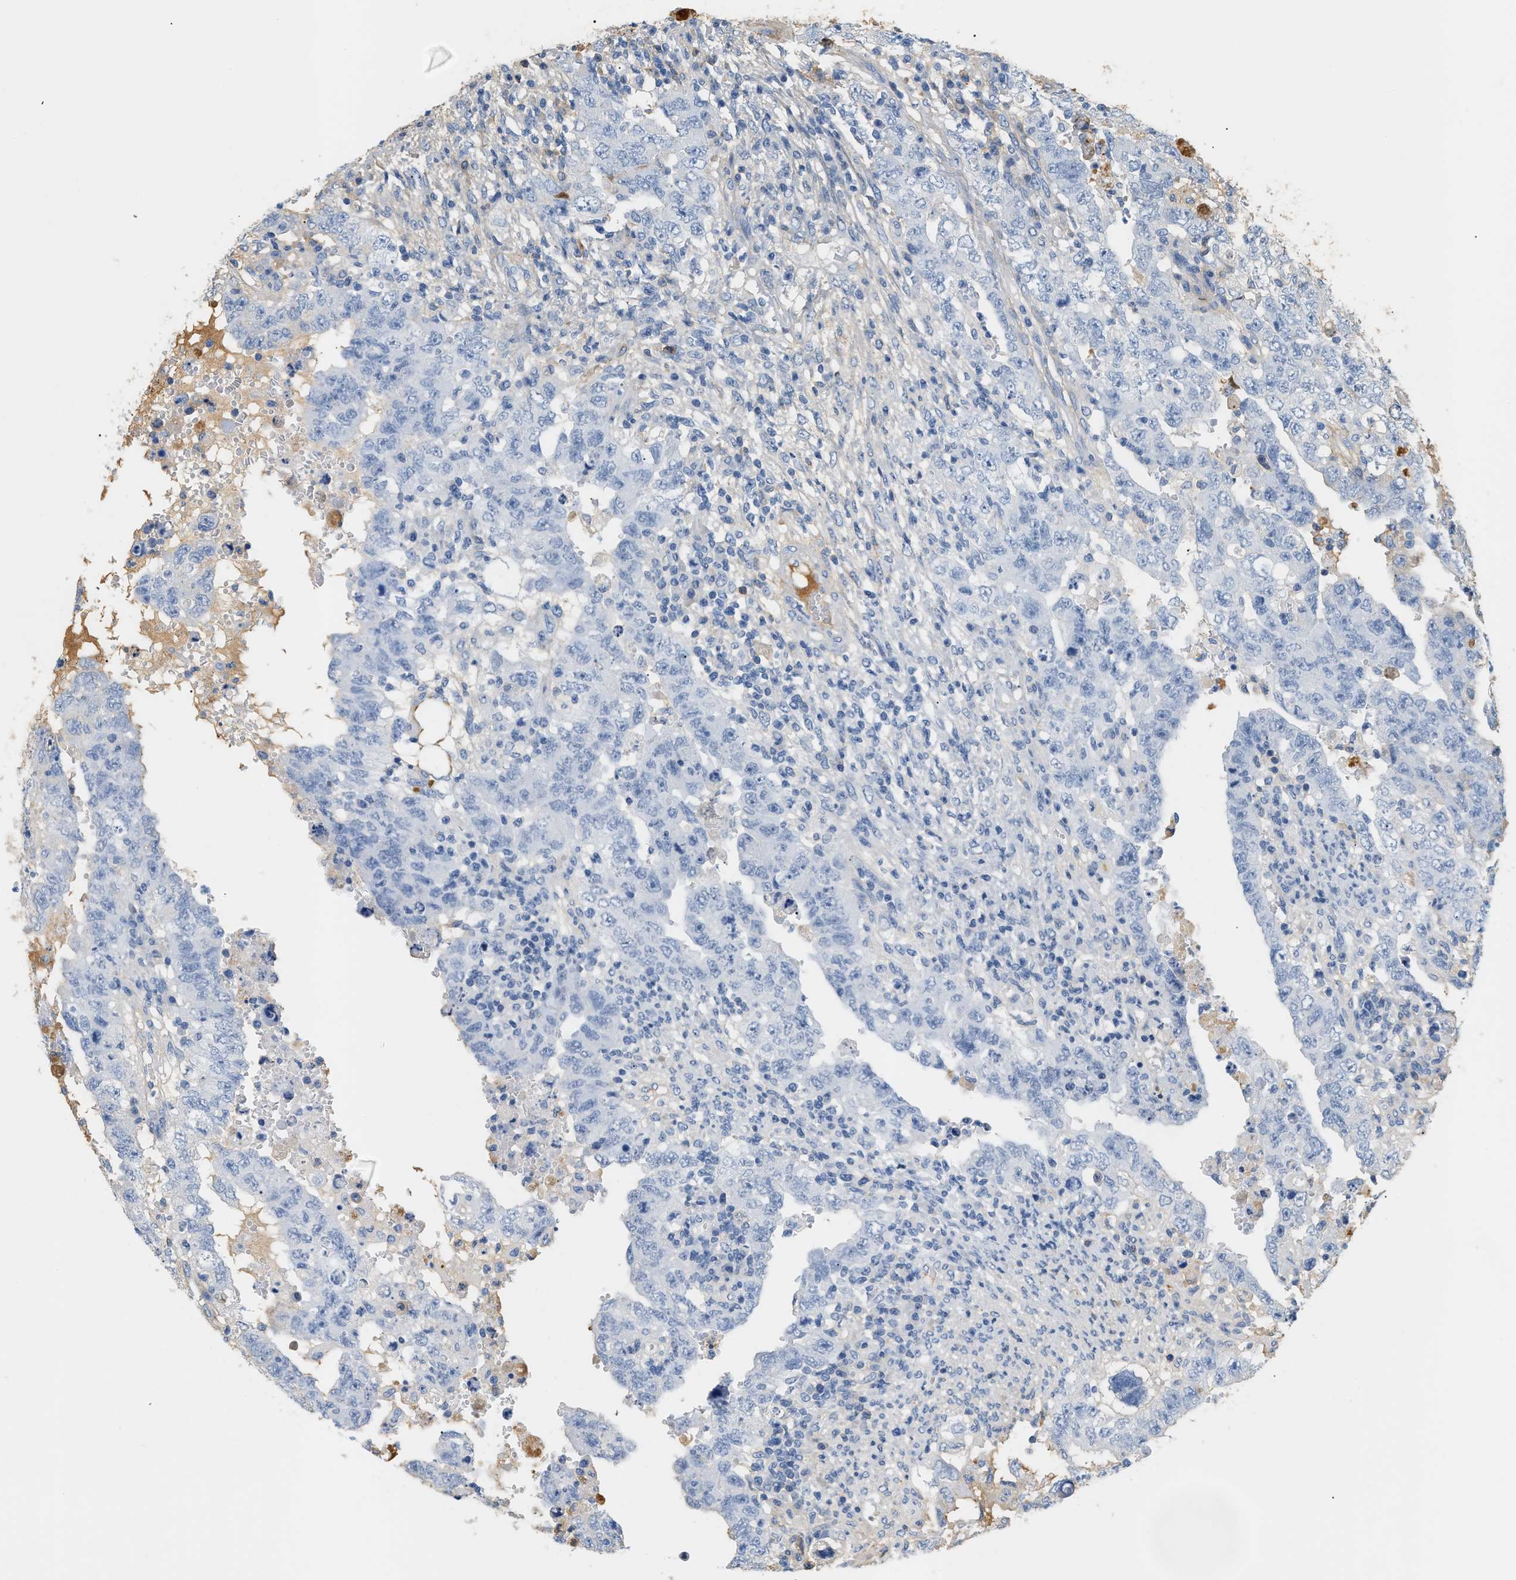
{"staining": {"intensity": "negative", "quantity": "none", "location": "none"}, "tissue": "testis cancer", "cell_type": "Tumor cells", "image_type": "cancer", "snomed": [{"axis": "morphology", "description": "Carcinoma, Embryonal, NOS"}, {"axis": "topography", "description": "Testis"}], "caption": "Immunohistochemistry (IHC) of embryonal carcinoma (testis) demonstrates no positivity in tumor cells. (DAB IHC, high magnification).", "gene": "CFH", "patient": {"sex": "male", "age": 26}}